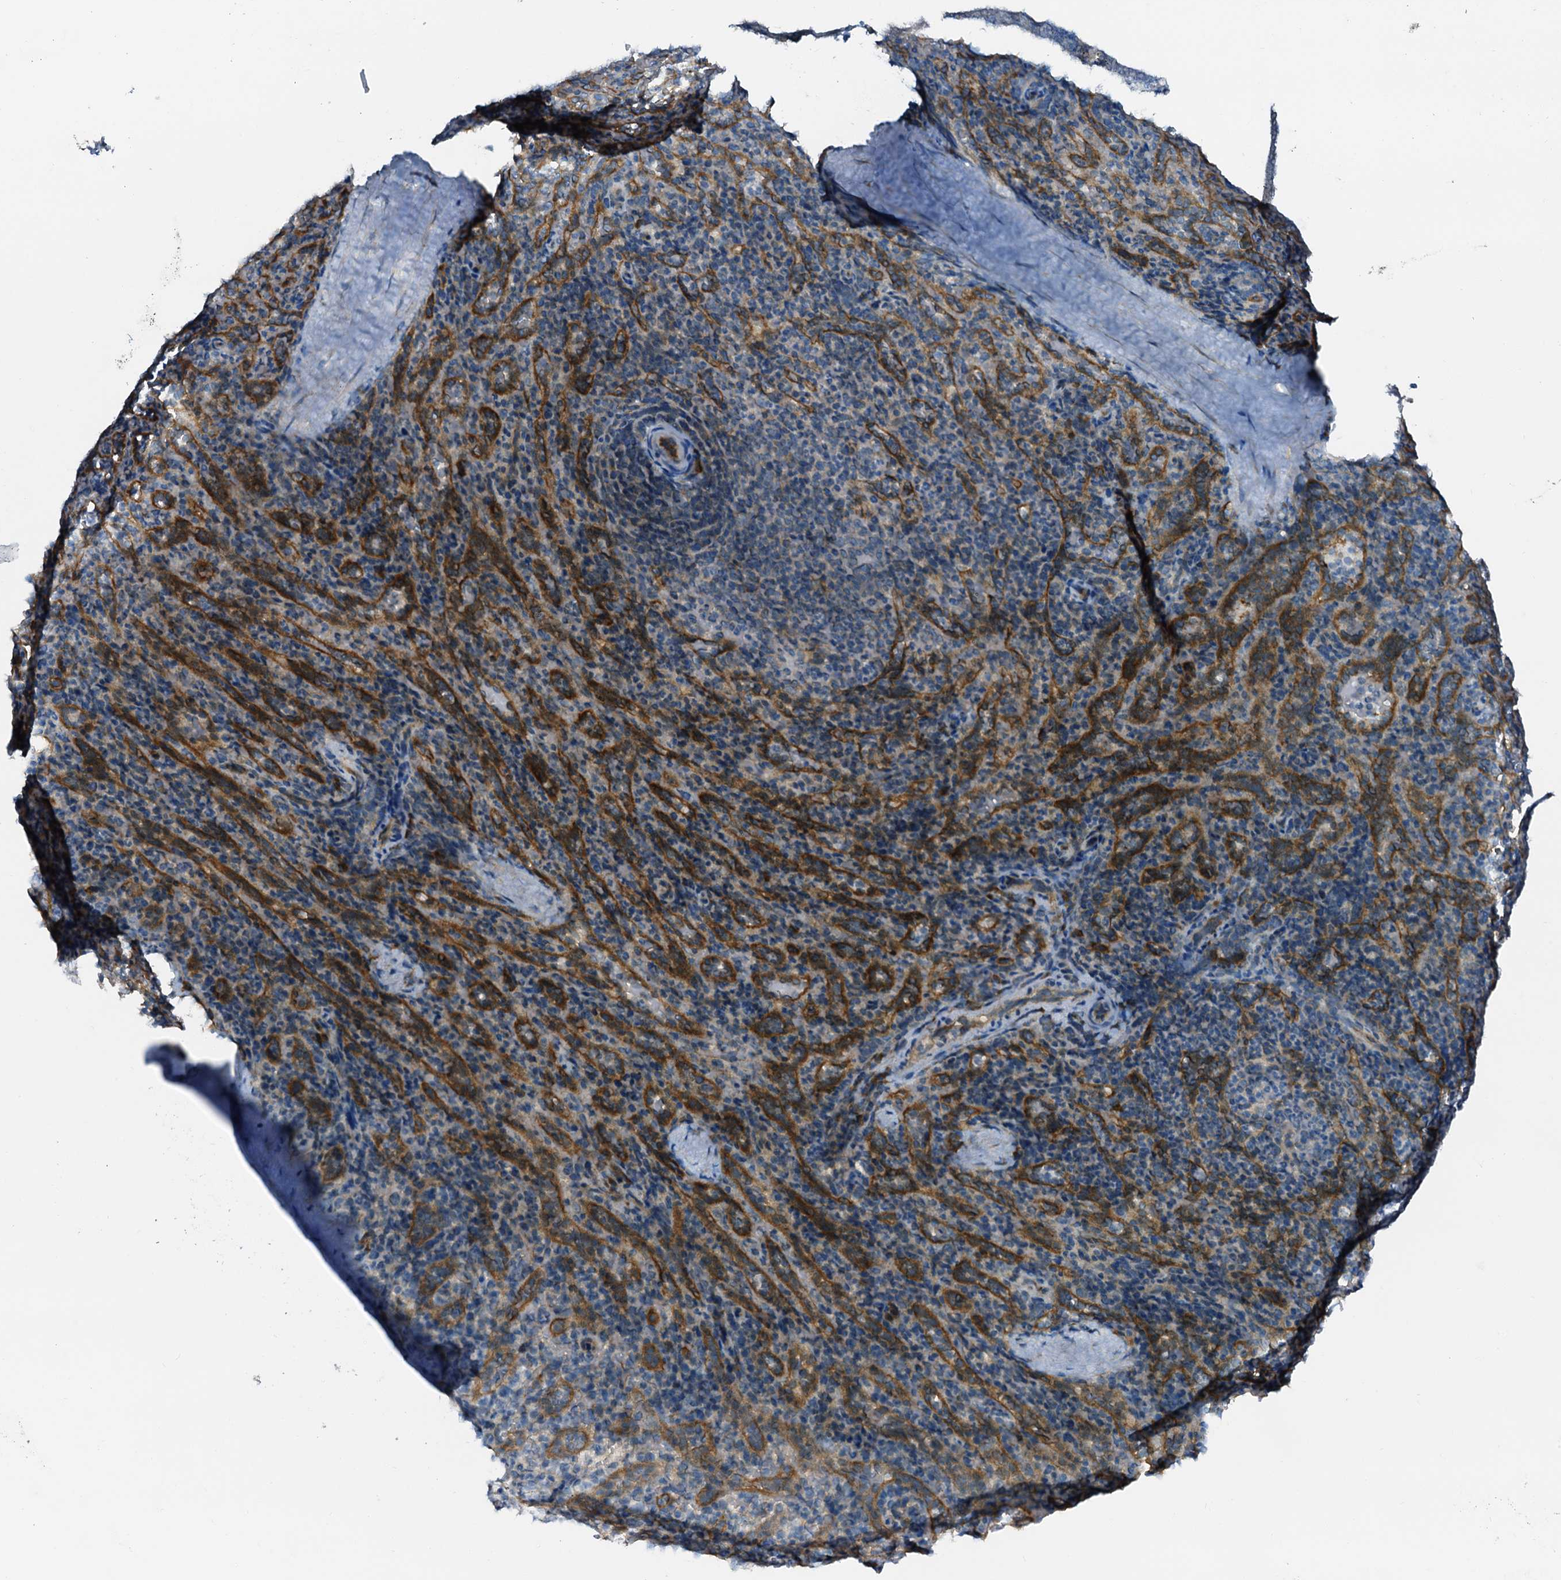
{"staining": {"intensity": "negative", "quantity": "none", "location": "none"}, "tissue": "spleen", "cell_type": "Cells in red pulp", "image_type": "normal", "snomed": [{"axis": "morphology", "description": "Normal tissue, NOS"}, {"axis": "topography", "description": "Spleen"}], "caption": "Immunohistochemistry (IHC) histopathology image of unremarkable spleen: human spleen stained with DAB (3,3'-diaminobenzidine) reveals no significant protein positivity in cells in red pulp.", "gene": "STARD13", "patient": {"sex": "female", "age": 21}}